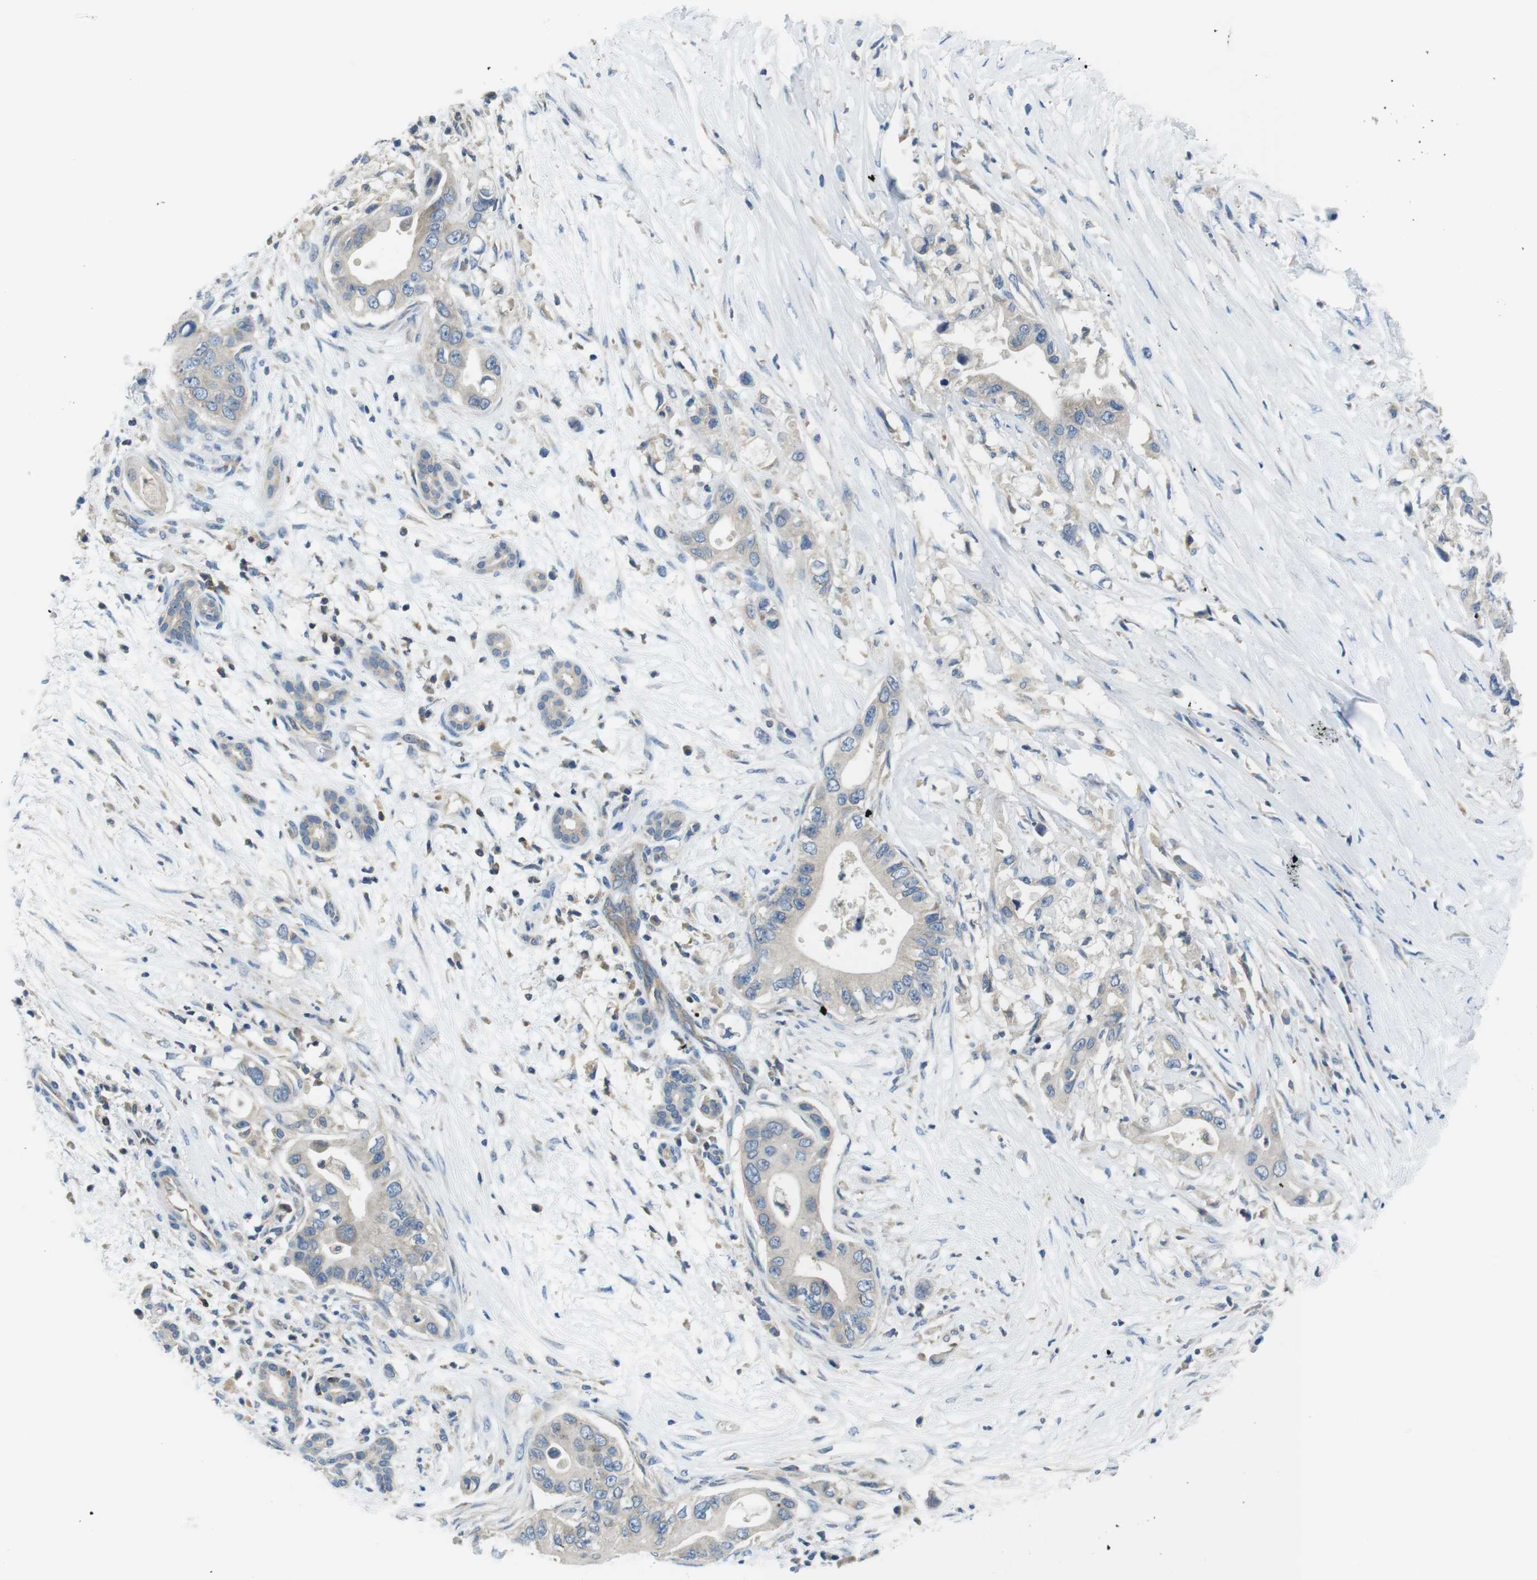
{"staining": {"intensity": "negative", "quantity": "none", "location": "none"}, "tissue": "pancreatic cancer", "cell_type": "Tumor cells", "image_type": "cancer", "snomed": [{"axis": "morphology", "description": "Adenocarcinoma, NOS"}, {"axis": "topography", "description": "Pancreas"}], "caption": "Tumor cells show no significant protein staining in adenocarcinoma (pancreatic).", "gene": "PIK3CD", "patient": {"sex": "male", "age": 77}}